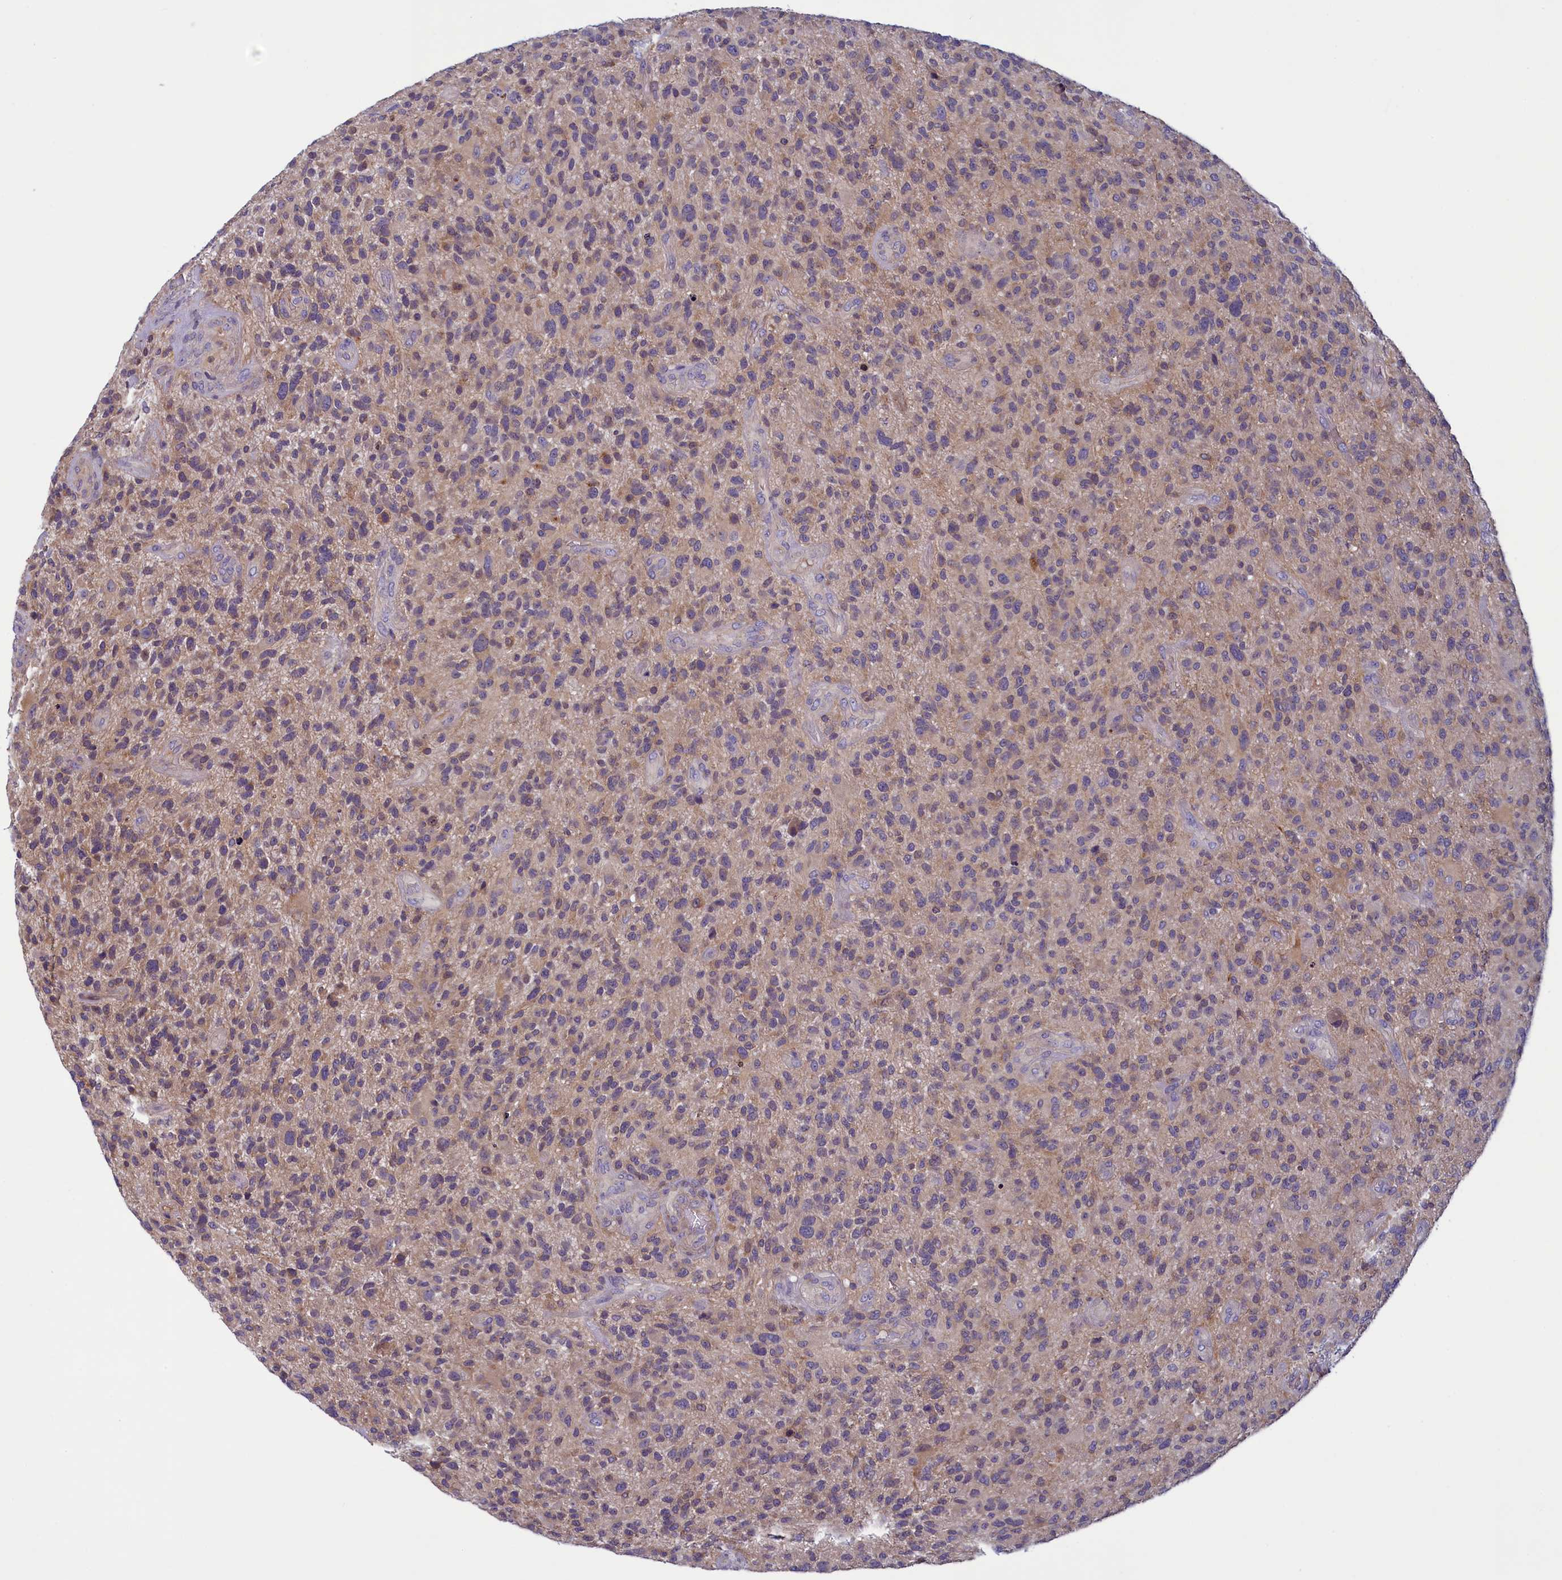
{"staining": {"intensity": "weak", "quantity": "<25%", "location": "cytoplasmic/membranous"}, "tissue": "glioma", "cell_type": "Tumor cells", "image_type": "cancer", "snomed": [{"axis": "morphology", "description": "Glioma, malignant, High grade"}, {"axis": "topography", "description": "Brain"}], "caption": "This image is of glioma stained with immunohistochemistry (IHC) to label a protein in brown with the nuclei are counter-stained blue. There is no staining in tumor cells.", "gene": "NUBP1", "patient": {"sex": "male", "age": 47}}